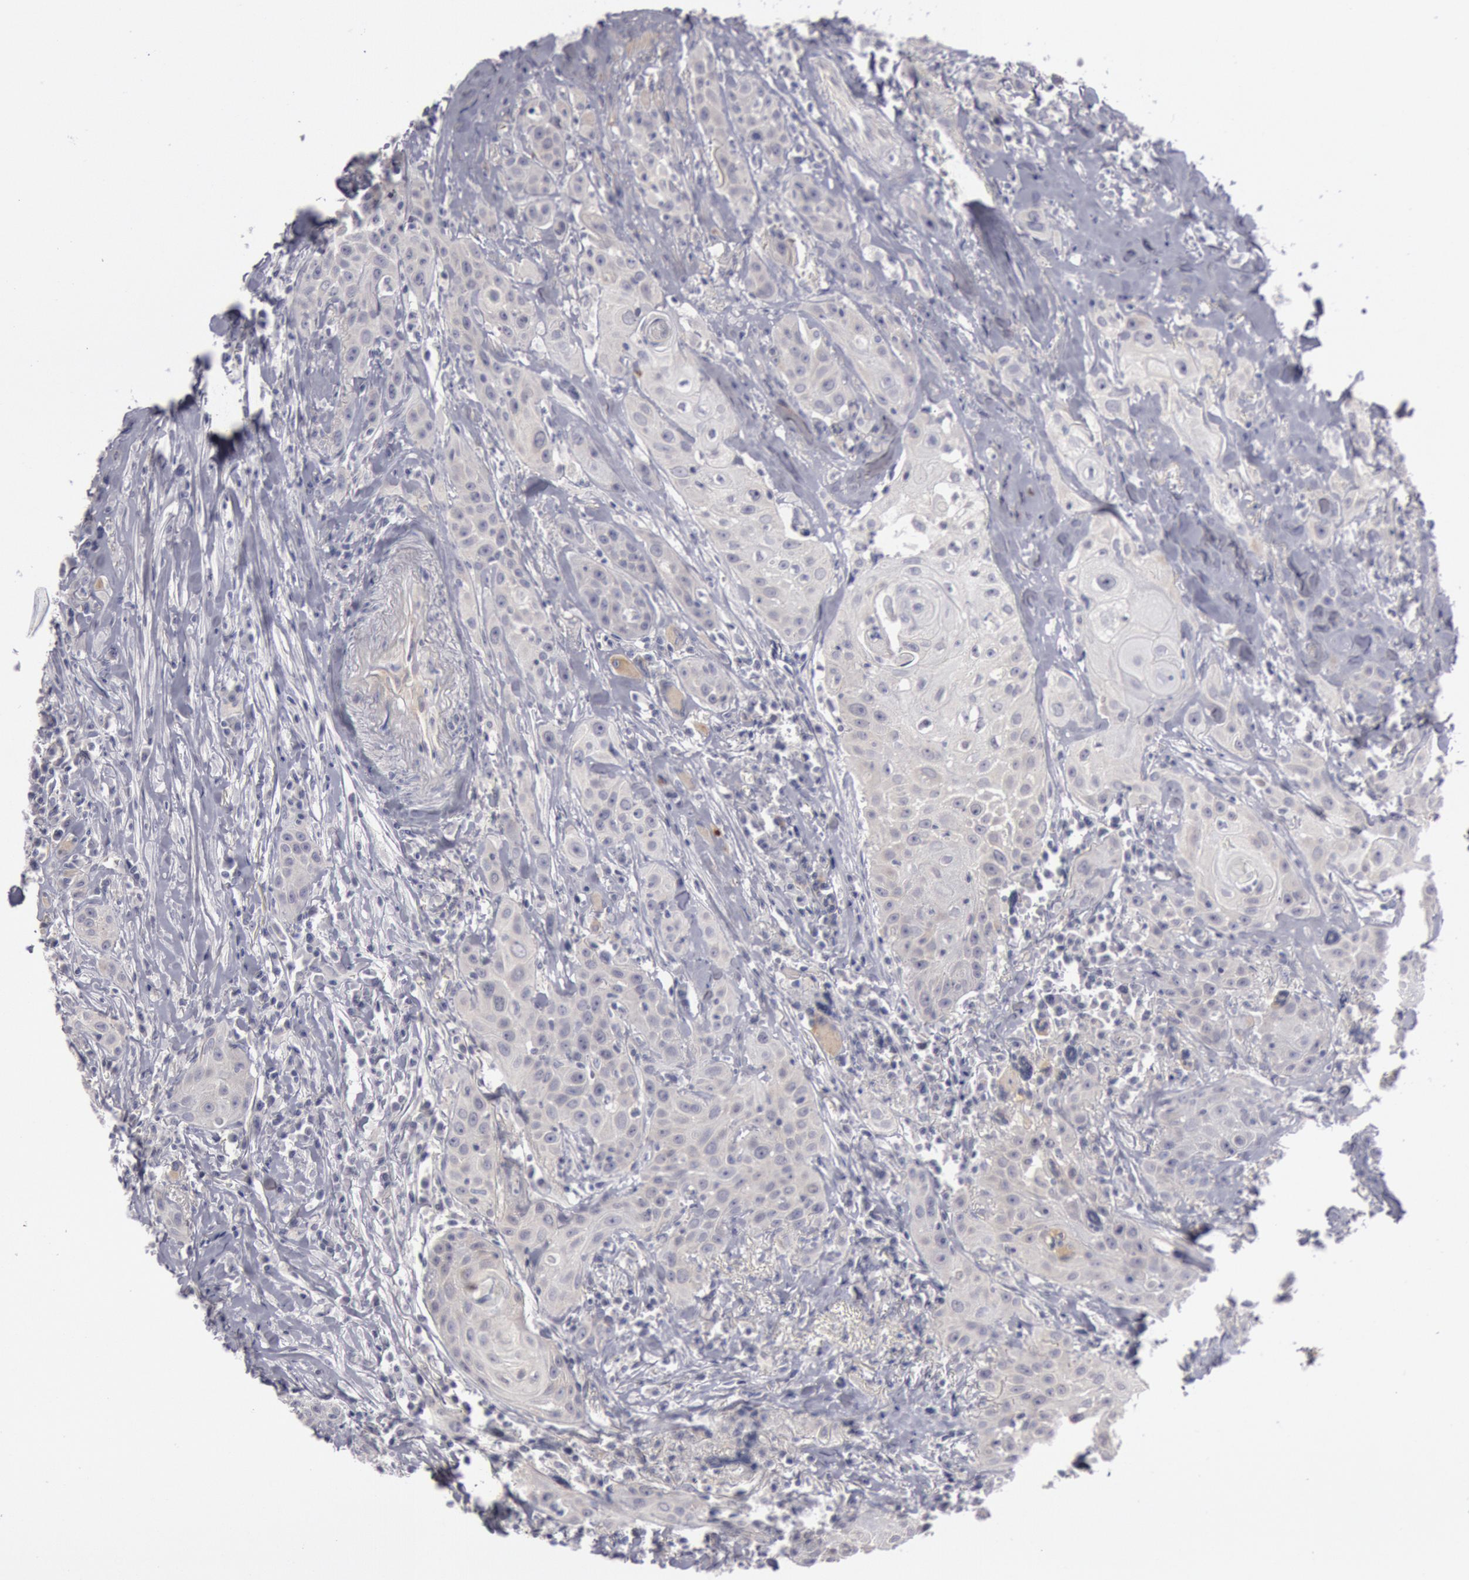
{"staining": {"intensity": "weak", "quantity": "<25%", "location": "cytoplasmic/membranous"}, "tissue": "head and neck cancer", "cell_type": "Tumor cells", "image_type": "cancer", "snomed": [{"axis": "morphology", "description": "Squamous cell carcinoma, NOS"}, {"axis": "topography", "description": "Oral tissue"}, {"axis": "topography", "description": "Head-Neck"}], "caption": "Immunohistochemistry photomicrograph of squamous cell carcinoma (head and neck) stained for a protein (brown), which exhibits no staining in tumor cells.", "gene": "JOSD1", "patient": {"sex": "female", "age": 82}}